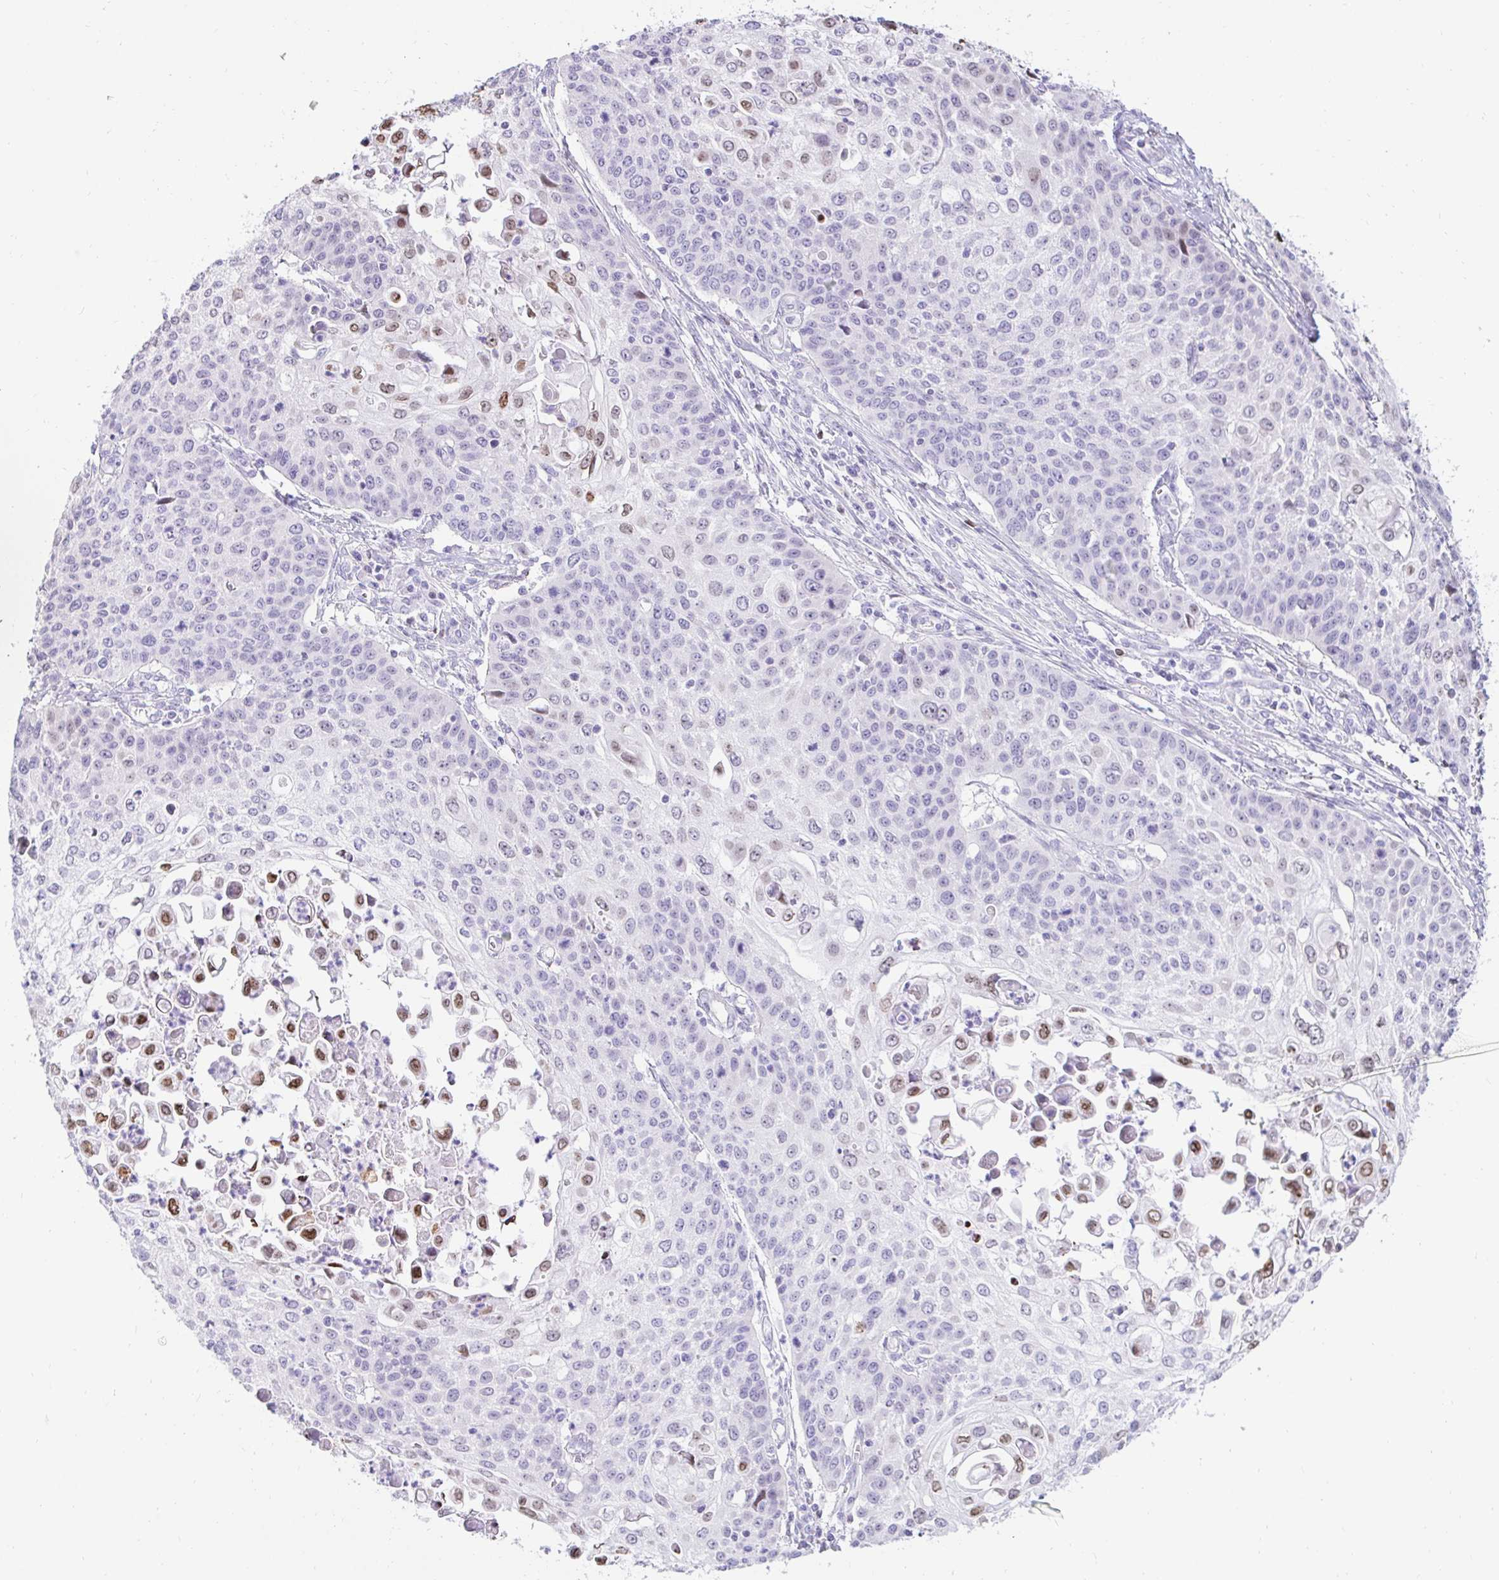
{"staining": {"intensity": "moderate", "quantity": "<25%", "location": "nuclear"}, "tissue": "cervical cancer", "cell_type": "Tumor cells", "image_type": "cancer", "snomed": [{"axis": "morphology", "description": "Squamous cell carcinoma, NOS"}, {"axis": "topography", "description": "Cervix"}], "caption": "Brown immunohistochemical staining in human cervical cancer (squamous cell carcinoma) demonstrates moderate nuclear expression in approximately <25% of tumor cells.", "gene": "CAPSL", "patient": {"sex": "female", "age": 65}}